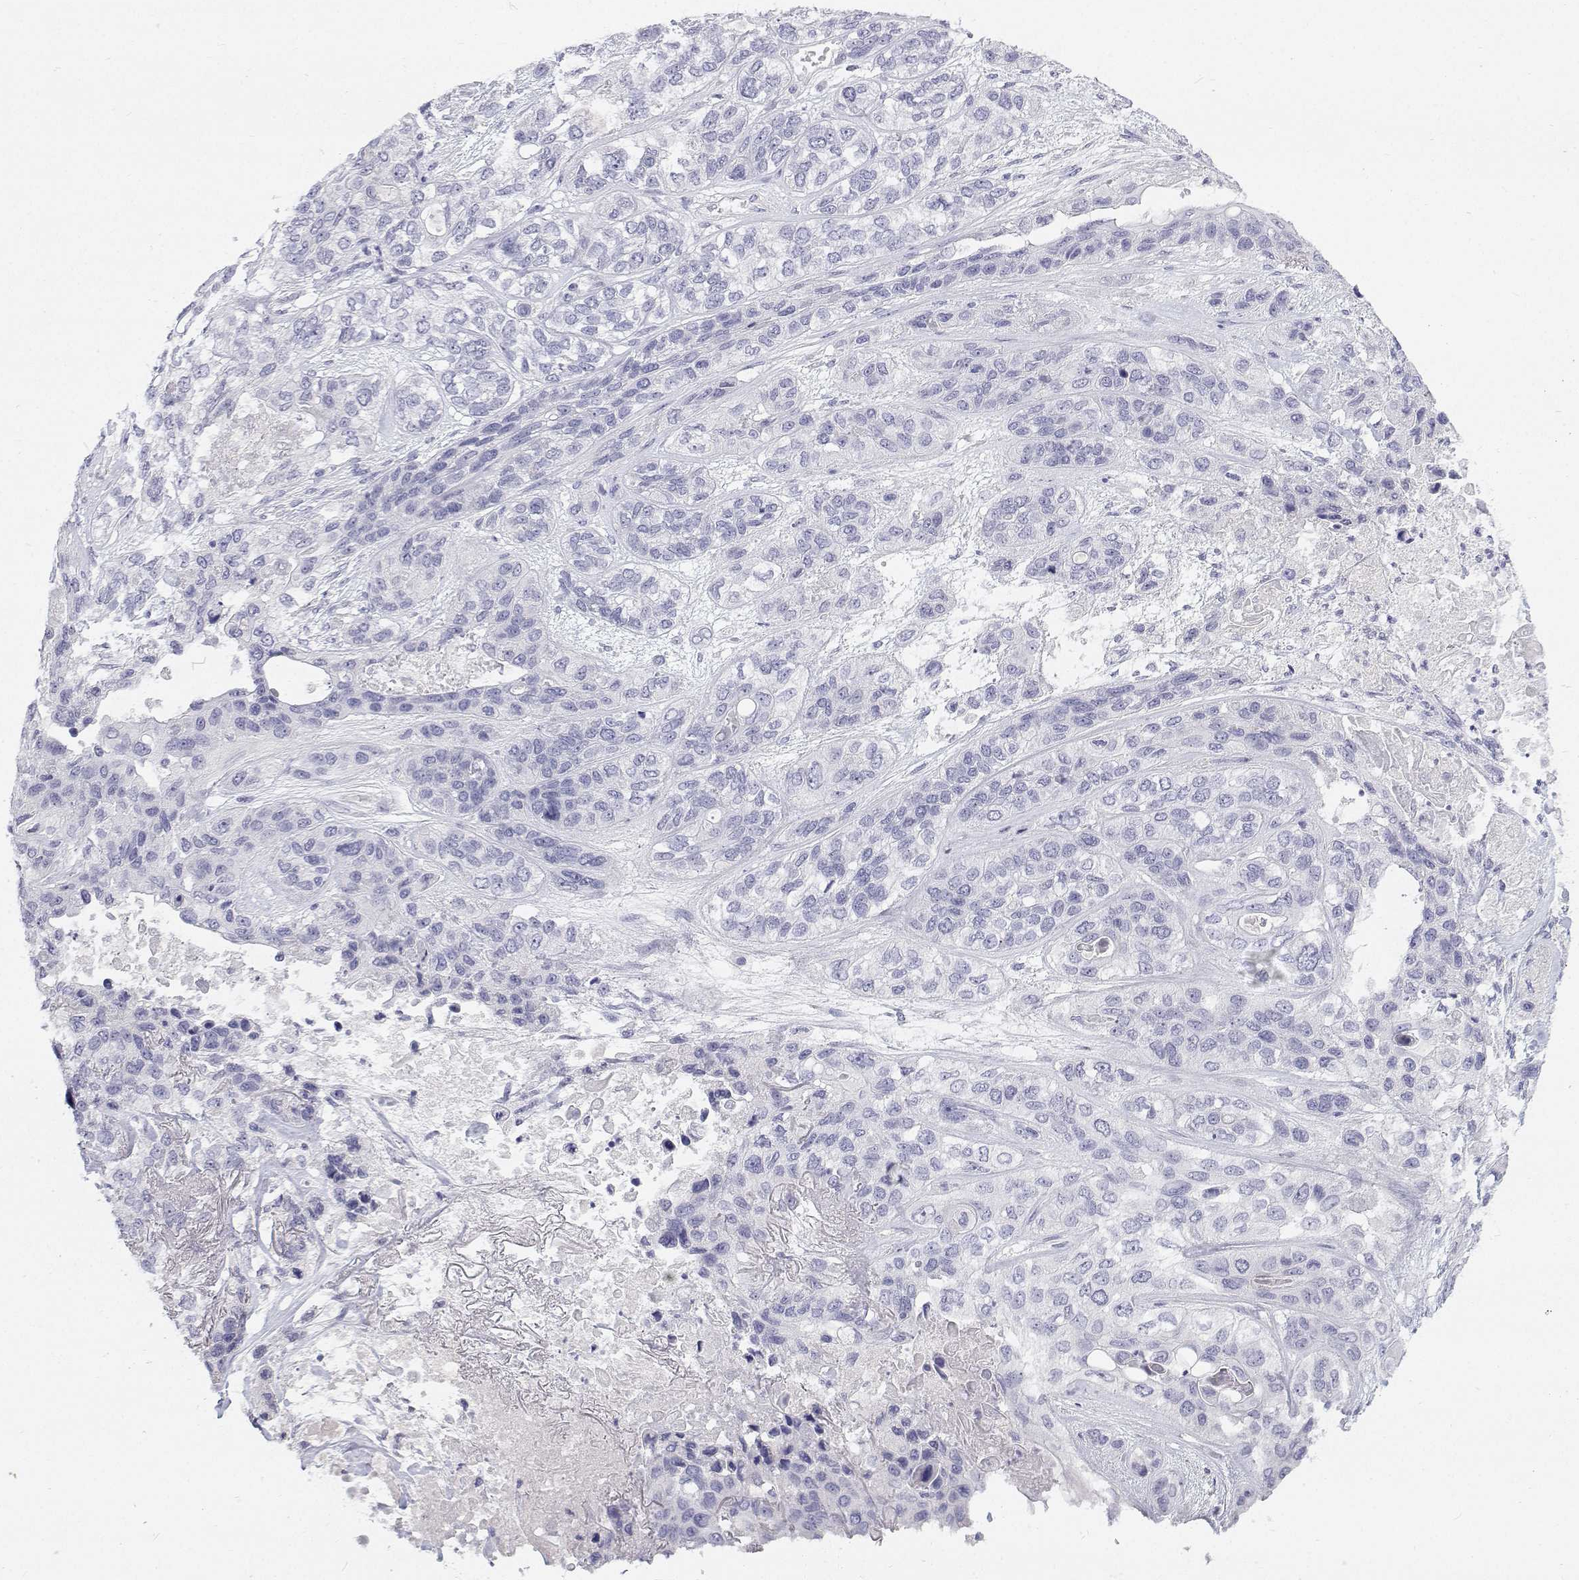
{"staining": {"intensity": "negative", "quantity": "none", "location": "none"}, "tissue": "lung cancer", "cell_type": "Tumor cells", "image_type": "cancer", "snomed": [{"axis": "morphology", "description": "Squamous cell carcinoma, NOS"}, {"axis": "topography", "description": "Lung"}], "caption": "Lung cancer stained for a protein using IHC reveals no staining tumor cells.", "gene": "NCR2", "patient": {"sex": "female", "age": 70}}